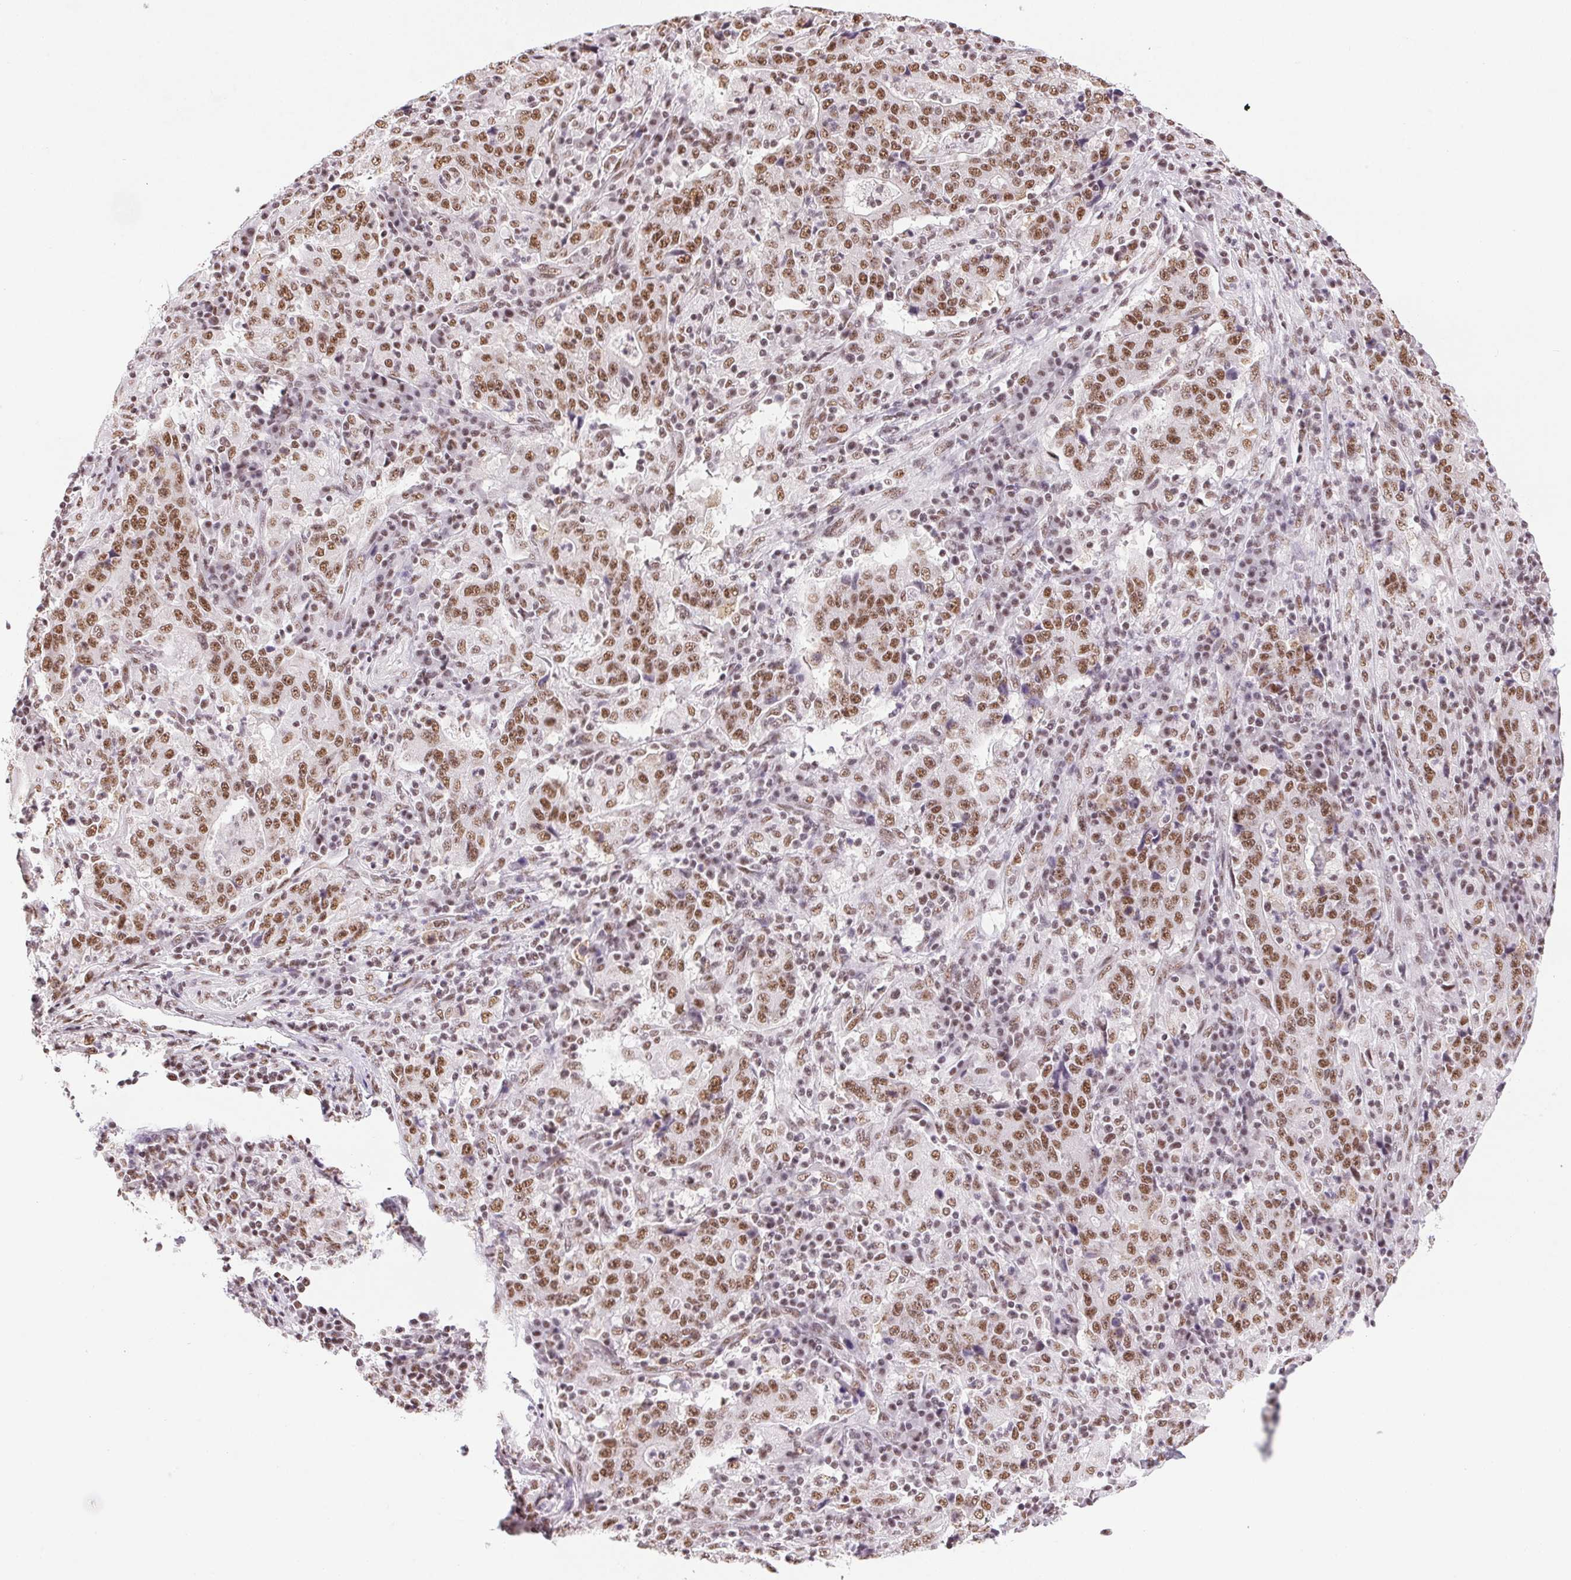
{"staining": {"intensity": "moderate", "quantity": ">75%", "location": "nuclear"}, "tissue": "stomach cancer", "cell_type": "Tumor cells", "image_type": "cancer", "snomed": [{"axis": "morphology", "description": "Normal tissue, NOS"}, {"axis": "morphology", "description": "Adenocarcinoma, NOS"}, {"axis": "topography", "description": "Stomach, upper"}, {"axis": "topography", "description": "Stomach"}], "caption": "Stomach cancer tissue exhibits moderate nuclear expression in about >75% of tumor cells, visualized by immunohistochemistry.", "gene": "IK", "patient": {"sex": "male", "age": 59}}